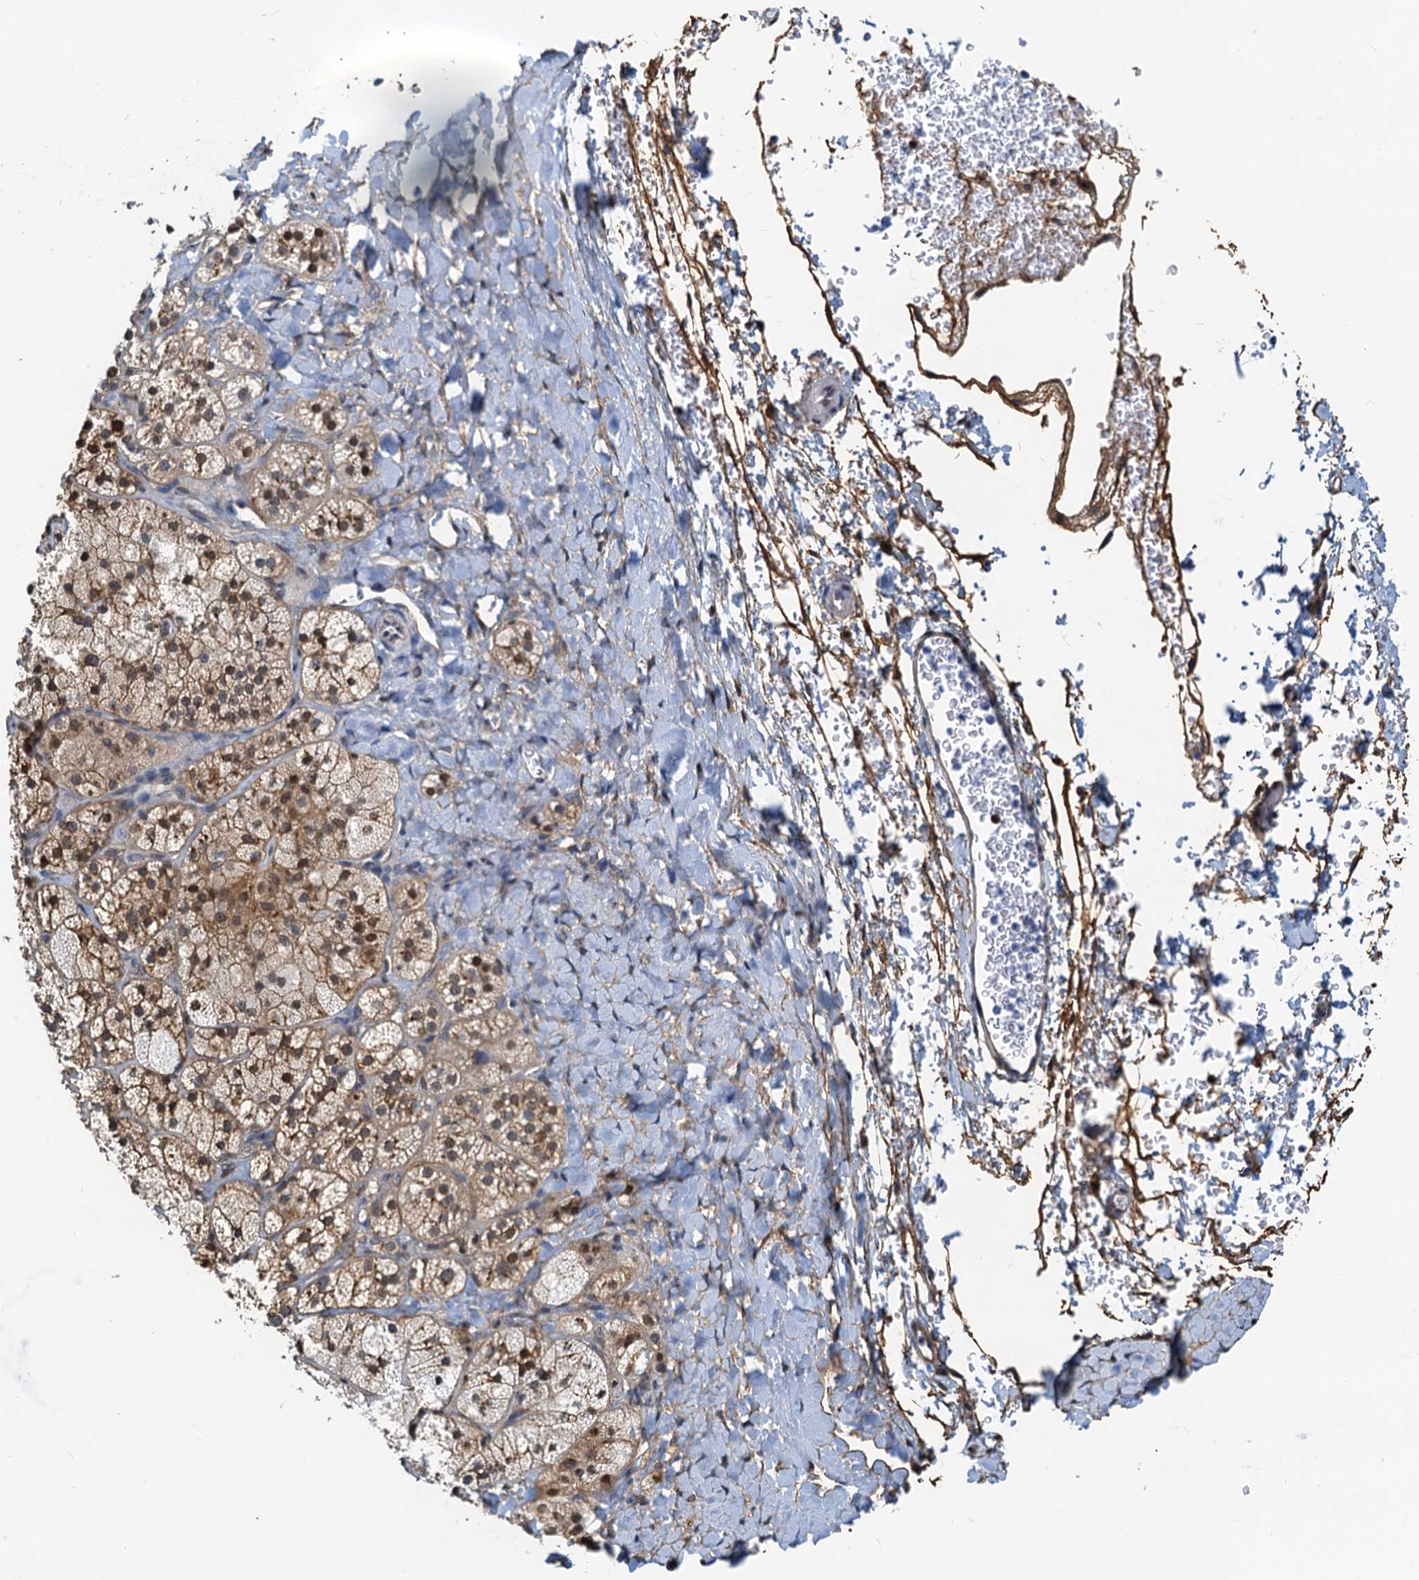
{"staining": {"intensity": "moderate", "quantity": "25%-75%", "location": "cytoplasmic/membranous,nuclear"}, "tissue": "adrenal gland", "cell_type": "Glandular cells", "image_type": "normal", "snomed": [{"axis": "morphology", "description": "Normal tissue, NOS"}, {"axis": "topography", "description": "Adrenal gland"}], "caption": "Brown immunohistochemical staining in unremarkable adrenal gland exhibits moderate cytoplasmic/membranous,nuclear expression in approximately 25%-75% of glandular cells.", "gene": "PTGES3", "patient": {"sex": "male", "age": 61}}